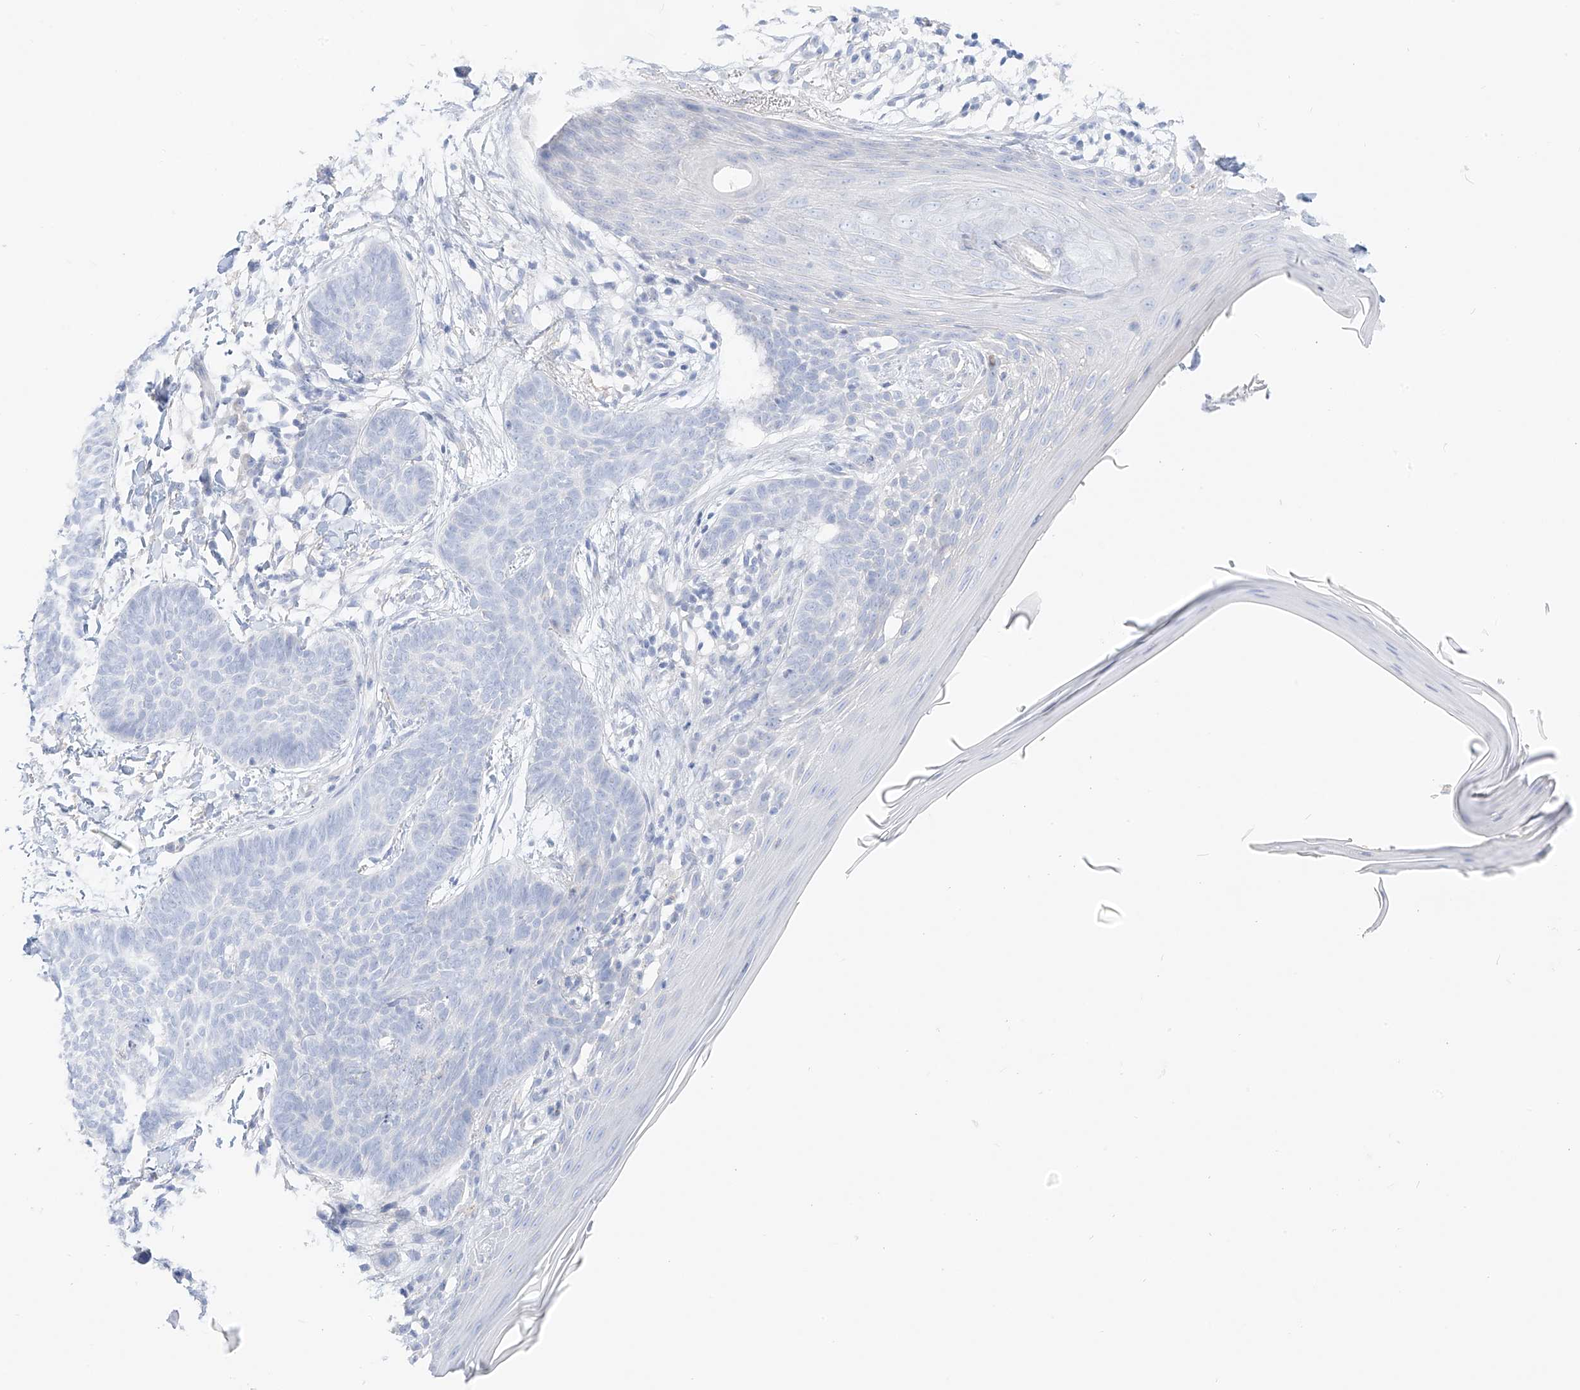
{"staining": {"intensity": "negative", "quantity": "none", "location": "none"}, "tissue": "skin cancer", "cell_type": "Tumor cells", "image_type": "cancer", "snomed": [{"axis": "morphology", "description": "Normal tissue, NOS"}, {"axis": "morphology", "description": "Basal cell carcinoma"}, {"axis": "topography", "description": "Skin"}], "caption": "IHC micrograph of neoplastic tissue: human skin basal cell carcinoma stained with DAB (3,3'-diaminobenzidine) displays no significant protein staining in tumor cells.", "gene": "ST3GAL5", "patient": {"sex": "male", "age": 50}}